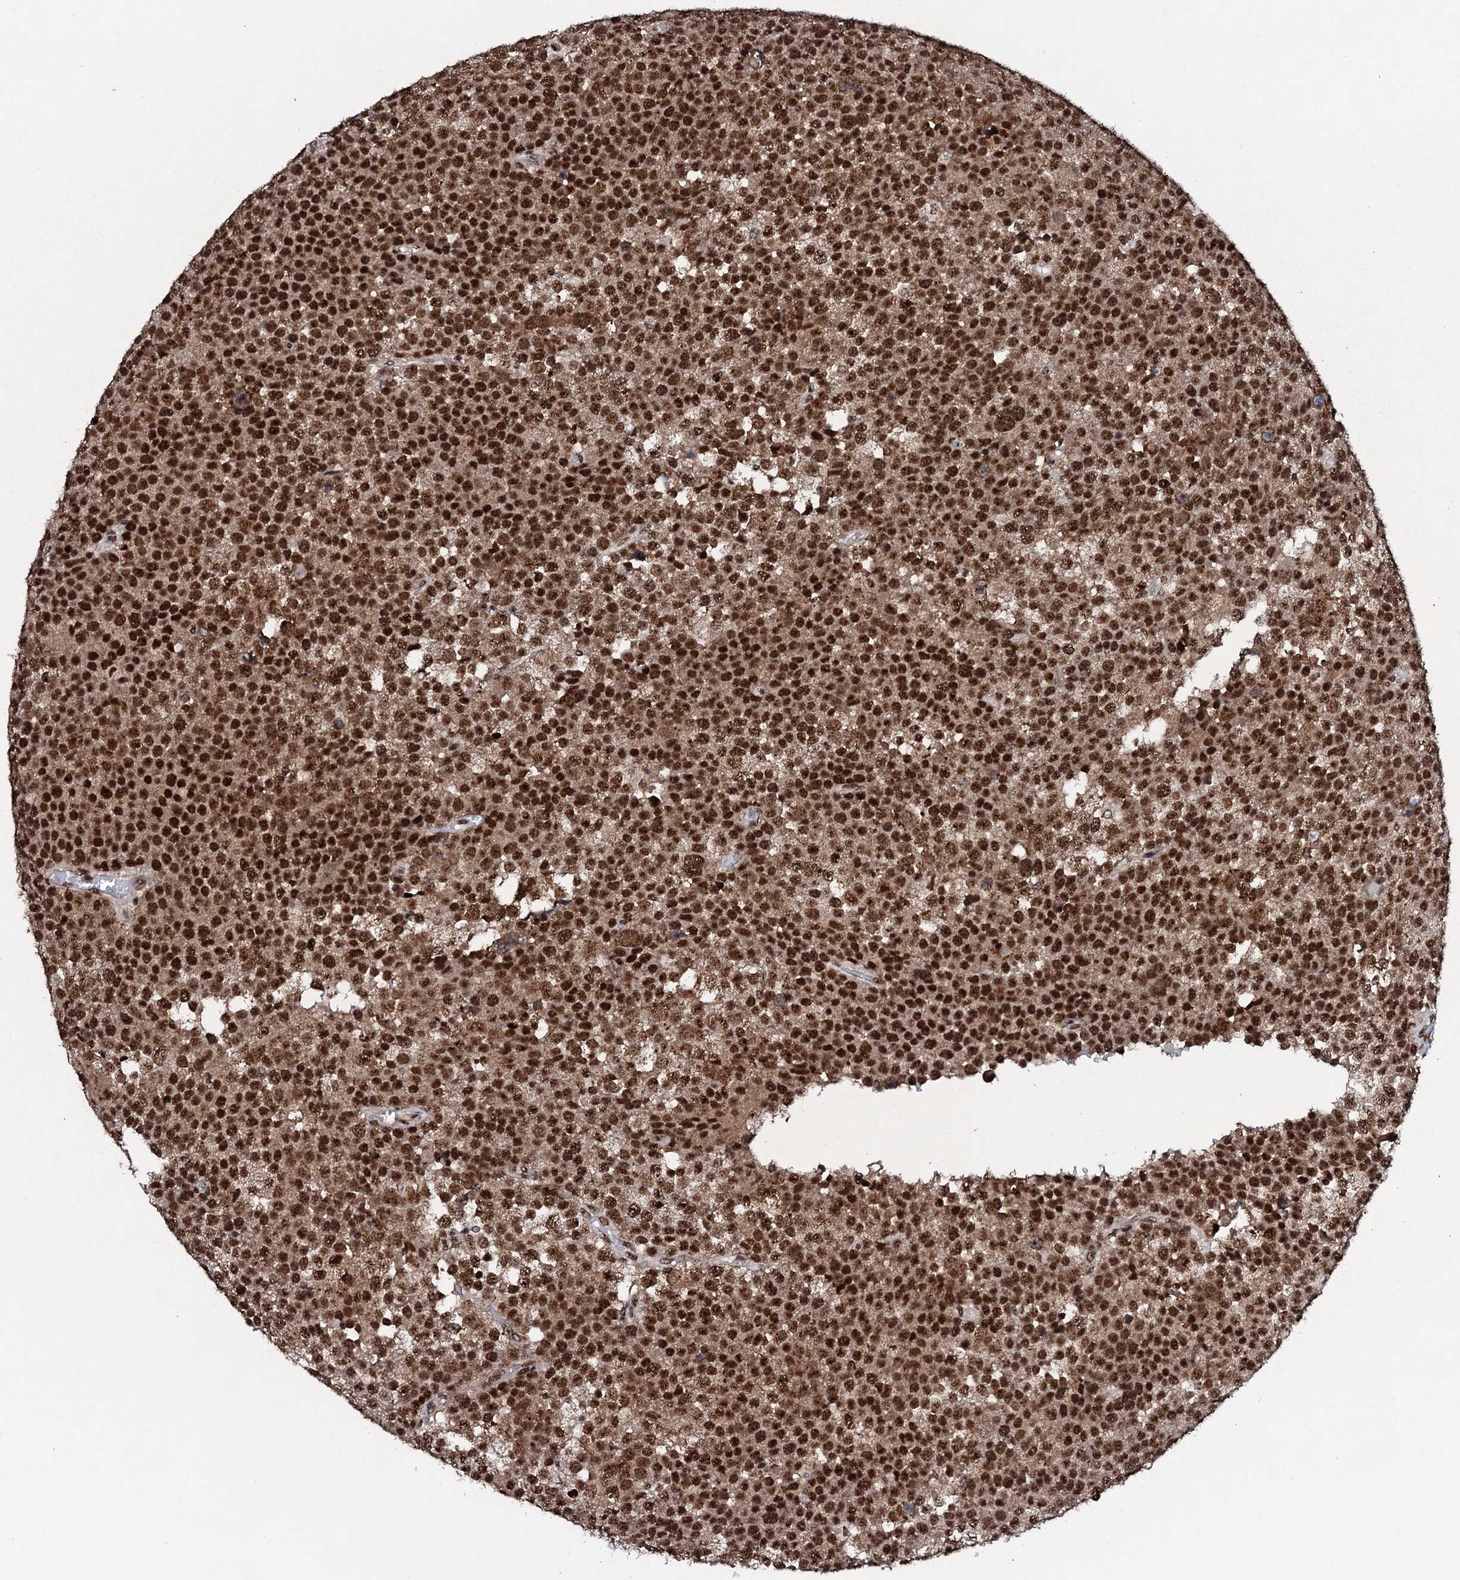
{"staining": {"intensity": "strong", "quantity": ">75%", "location": "nuclear"}, "tissue": "testis cancer", "cell_type": "Tumor cells", "image_type": "cancer", "snomed": [{"axis": "morphology", "description": "Seminoma, NOS"}, {"axis": "topography", "description": "Testis"}], "caption": "Immunohistochemical staining of human testis cancer exhibits high levels of strong nuclear staining in approximately >75% of tumor cells. (brown staining indicates protein expression, while blue staining denotes nuclei).", "gene": "PRPF18", "patient": {"sex": "male", "age": 71}}